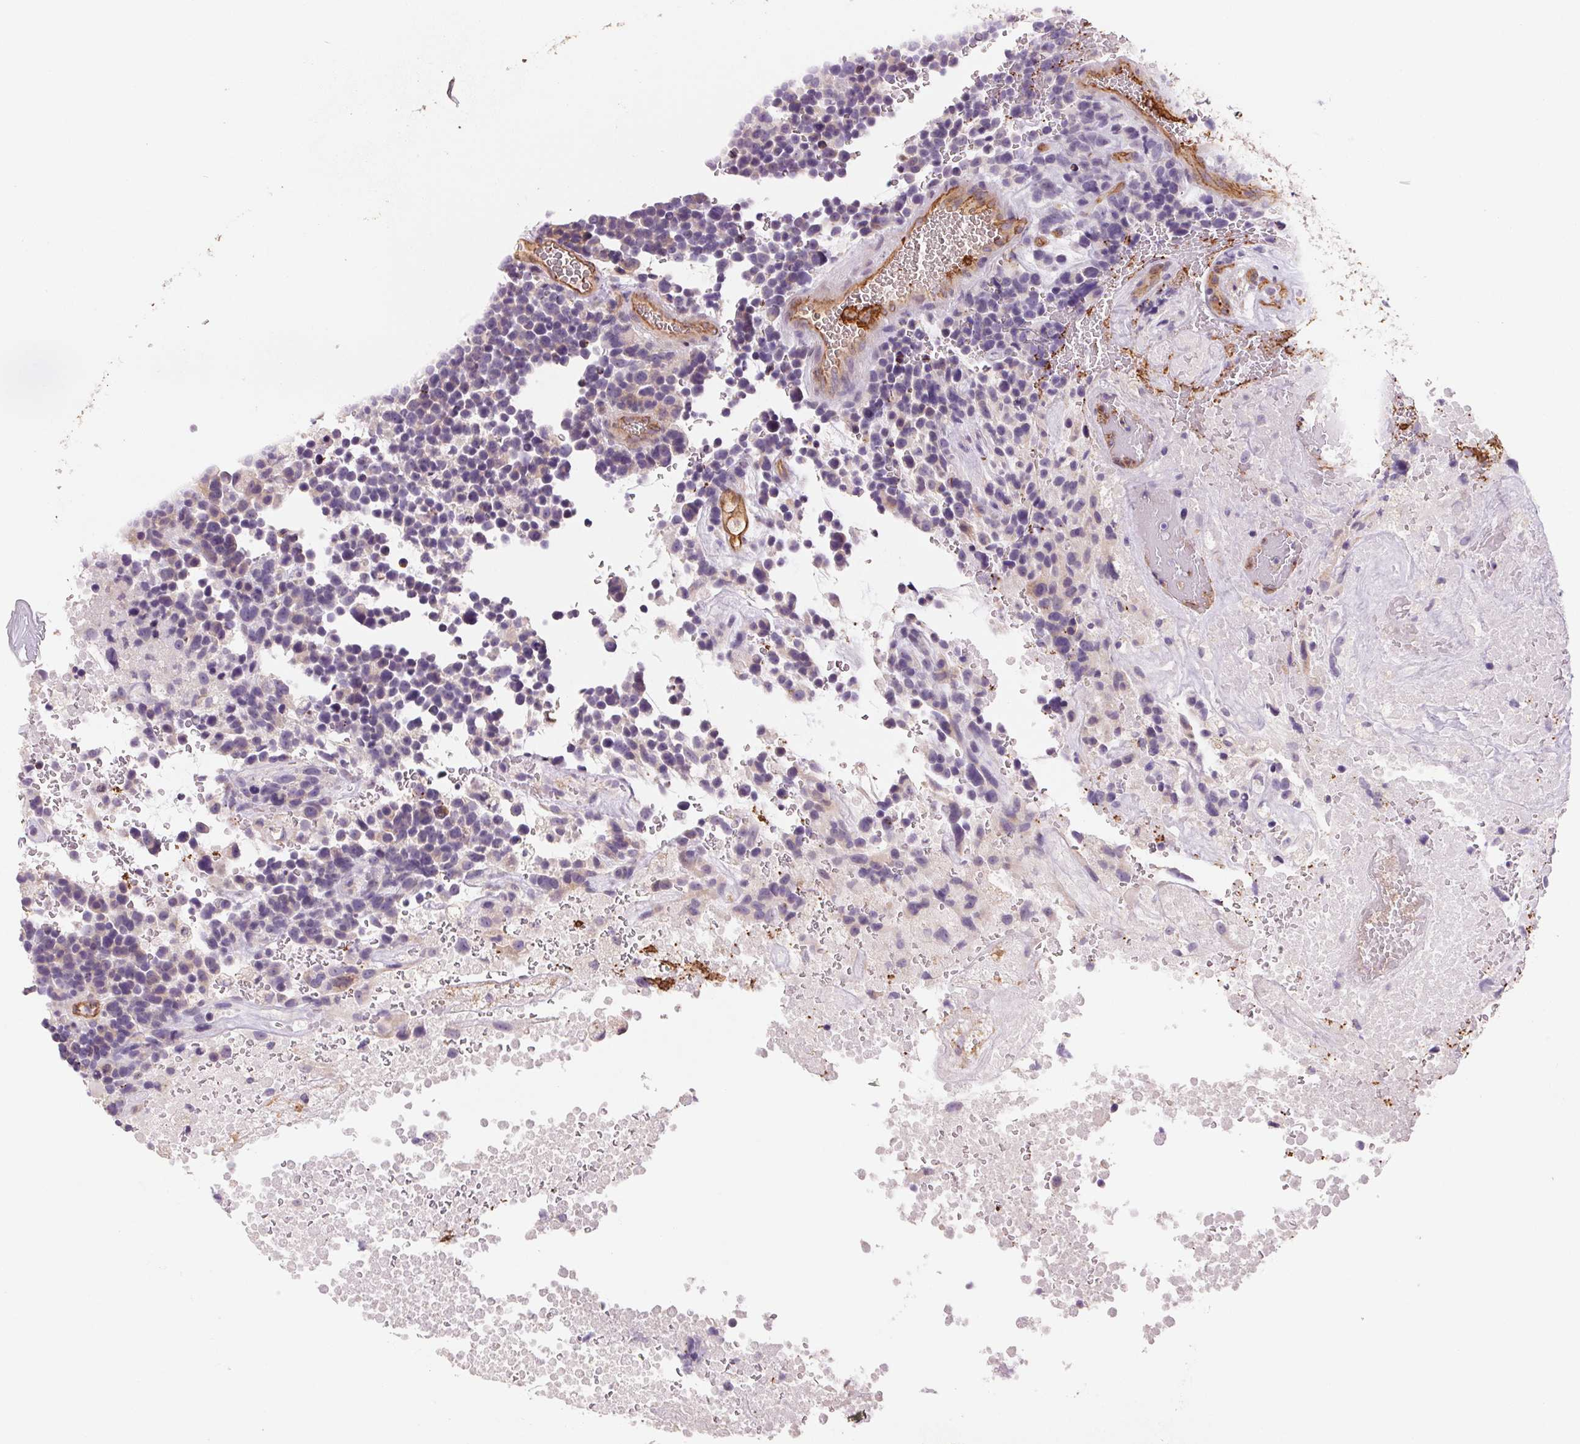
{"staining": {"intensity": "negative", "quantity": "none", "location": "none"}, "tissue": "glioma", "cell_type": "Tumor cells", "image_type": "cancer", "snomed": [{"axis": "morphology", "description": "Glioma, malignant, High grade"}, {"axis": "topography", "description": "Brain"}], "caption": "Micrograph shows no protein staining in tumor cells of glioma tissue. (Immunohistochemistry (ihc), brightfield microscopy, high magnification).", "gene": "ANKRD13B", "patient": {"sex": "male", "age": 33}}